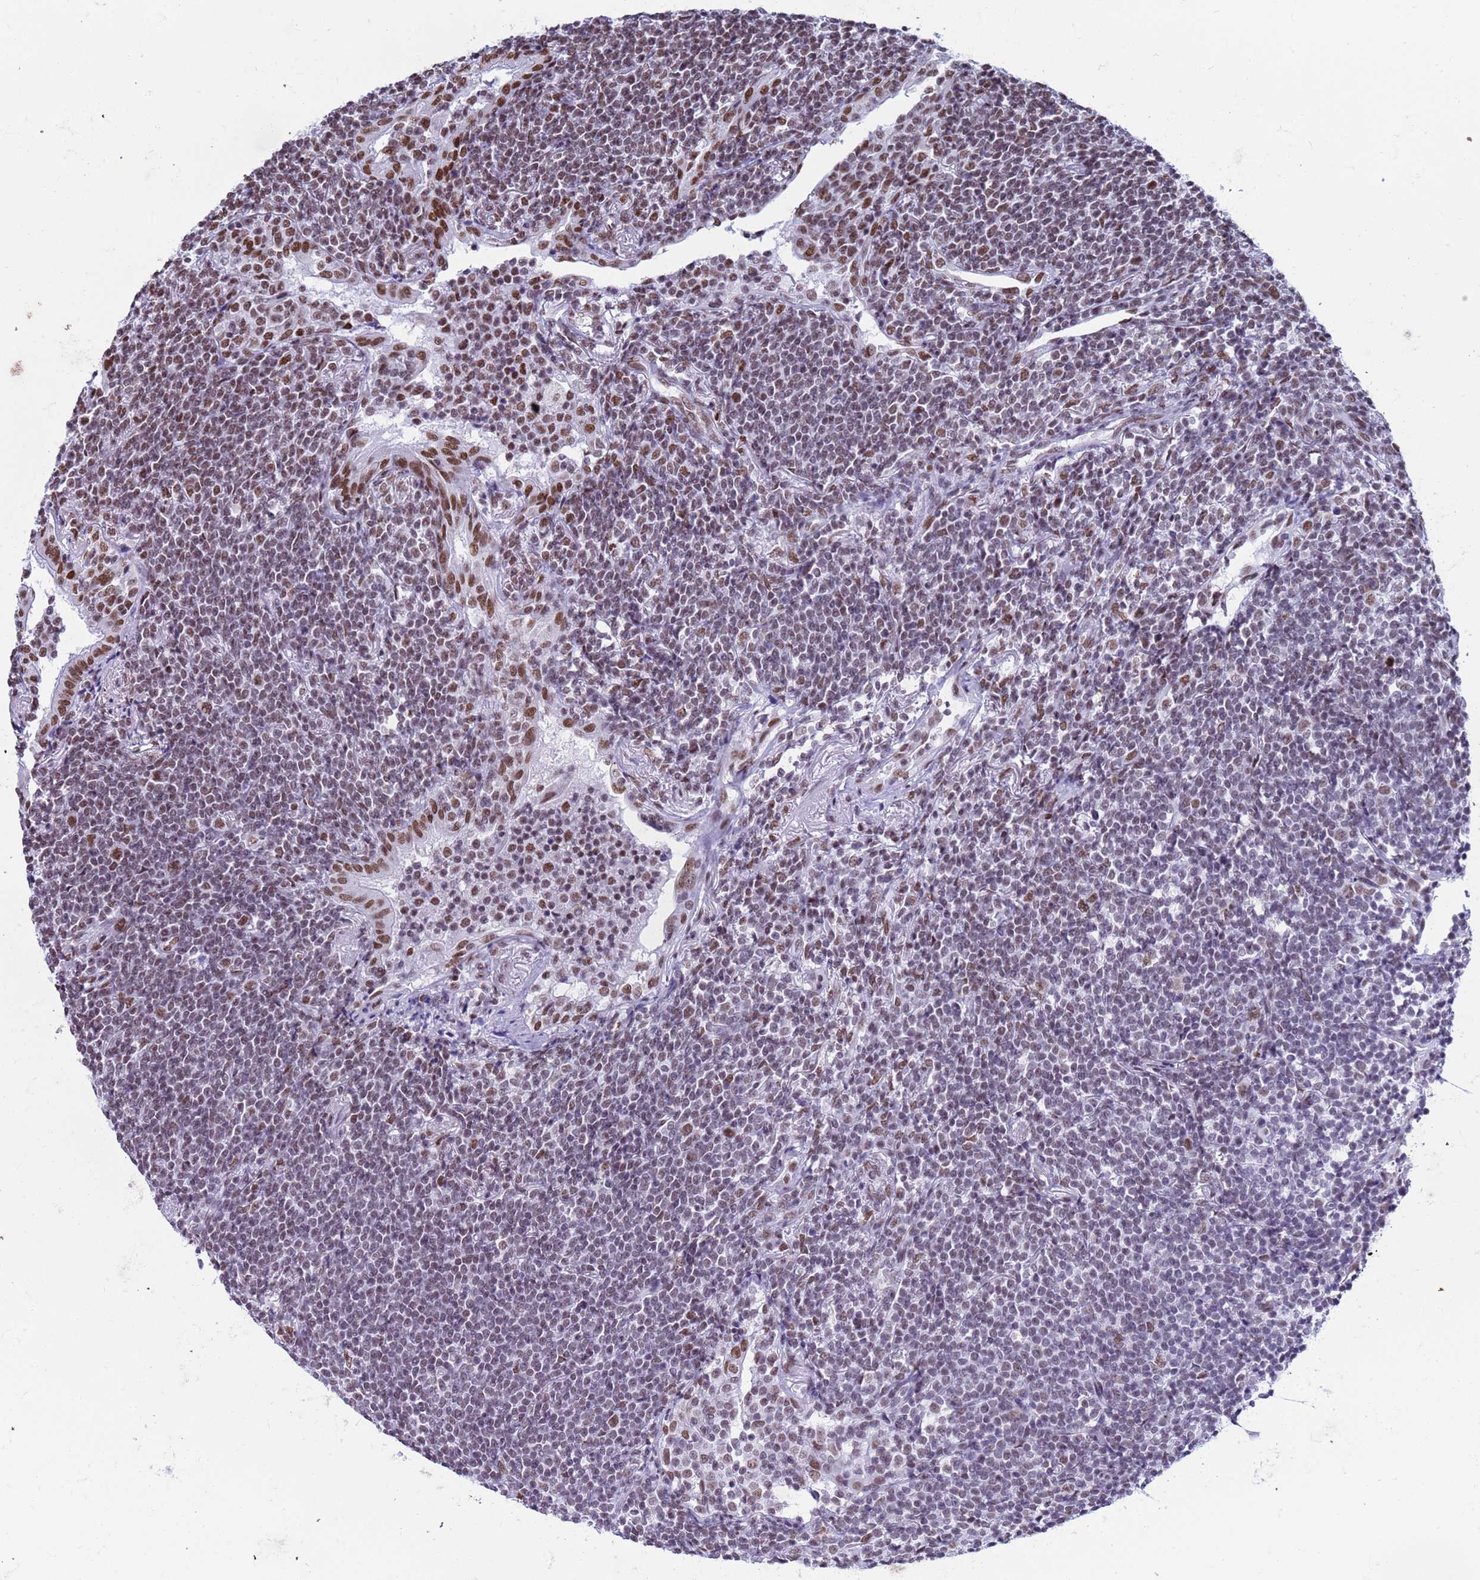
{"staining": {"intensity": "weak", "quantity": "25%-75%", "location": "nuclear"}, "tissue": "lymphoma", "cell_type": "Tumor cells", "image_type": "cancer", "snomed": [{"axis": "morphology", "description": "Malignant lymphoma, non-Hodgkin's type, Low grade"}, {"axis": "topography", "description": "Lung"}], "caption": "This is an image of IHC staining of low-grade malignant lymphoma, non-Hodgkin's type, which shows weak positivity in the nuclear of tumor cells.", "gene": "FAM170B", "patient": {"sex": "female", "age": 71}}